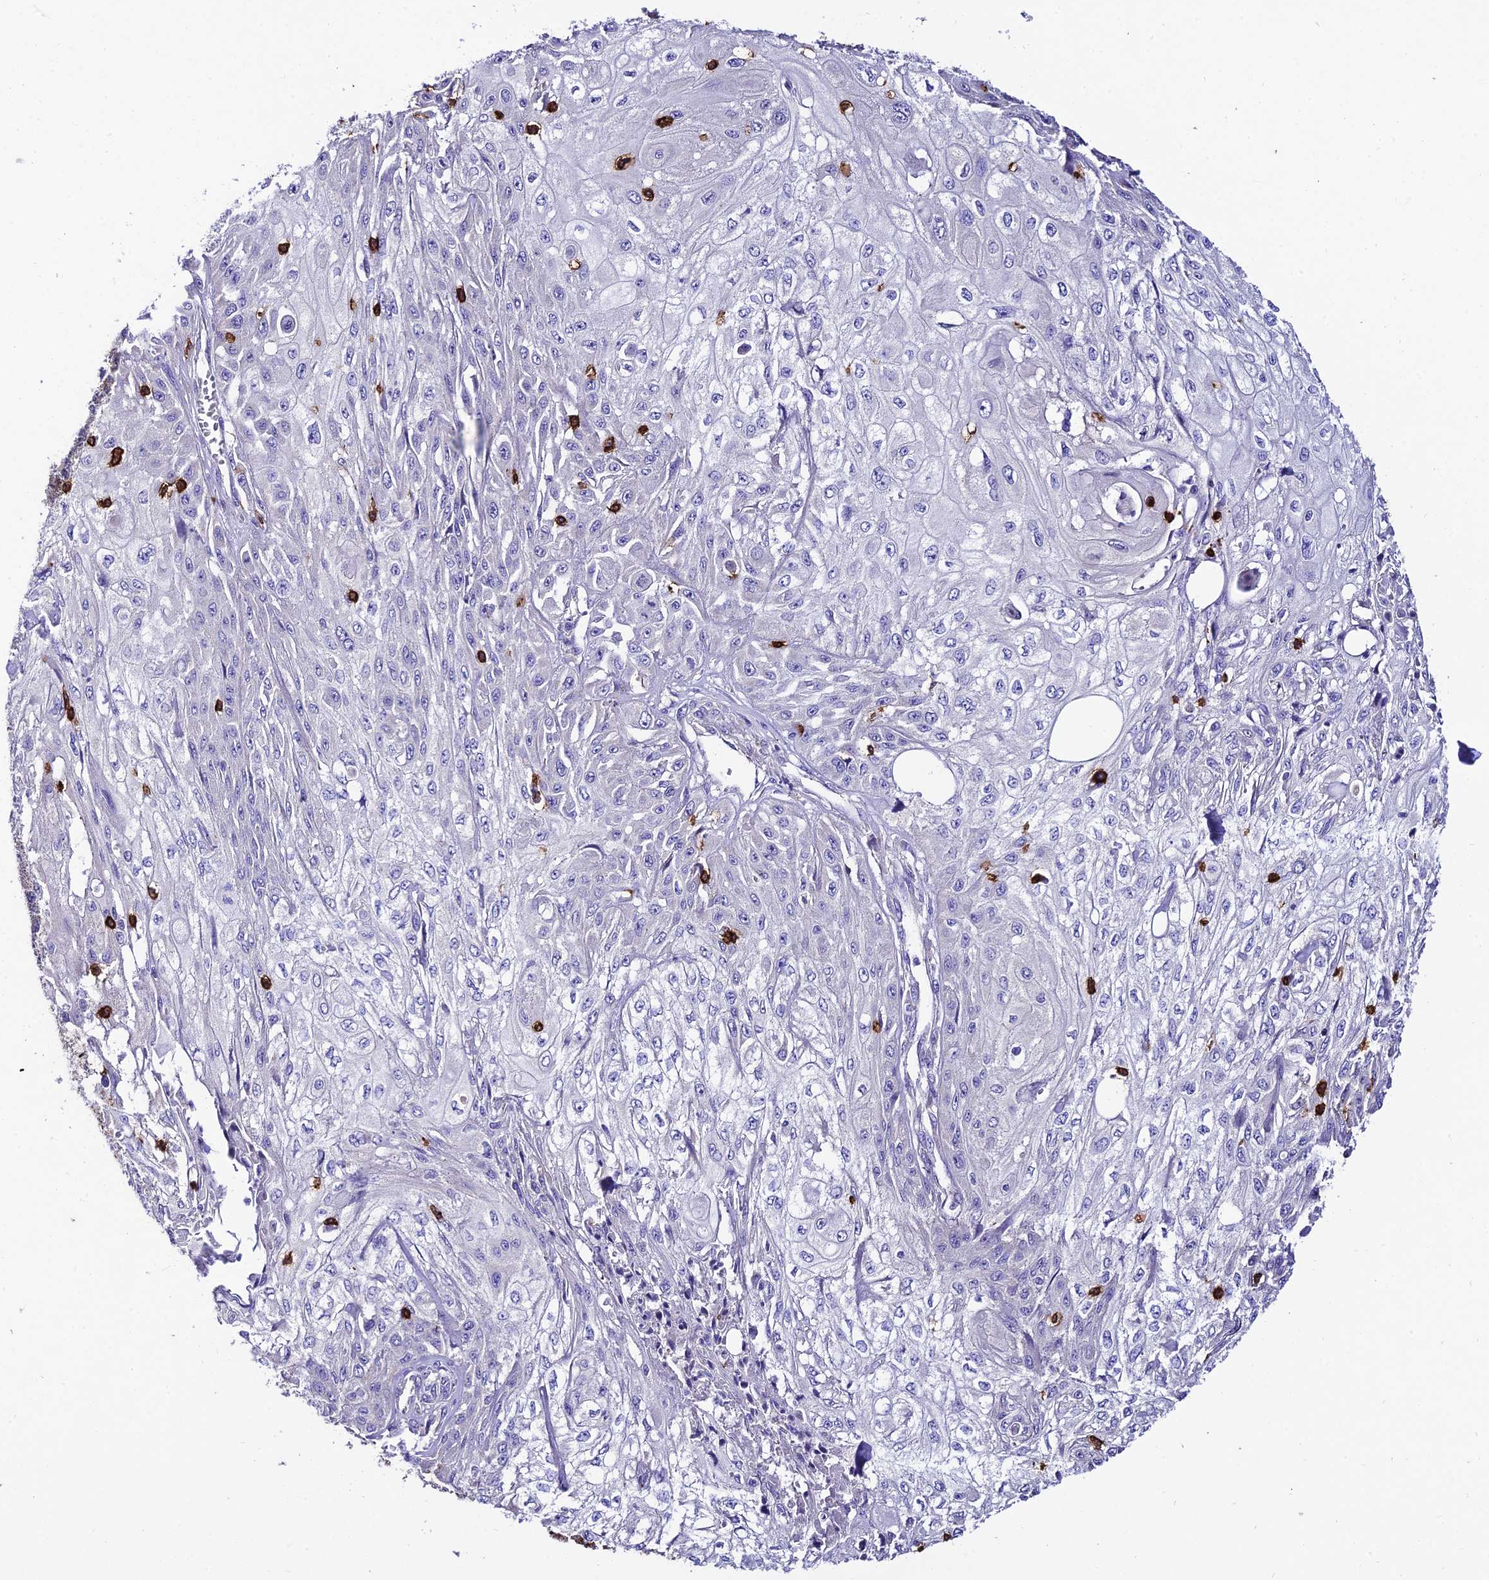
{"staining": {"intensity": "negative", "quantity": "none", "location": "none"}, "tissue": "skin cancer", "cell_type": "Tumor cells", "image_type": "cancer", "snomed": [{"axis": "morphology", "description": "Squamous cell carcinoma, NOS"}, {"axis": "morphology", "description": "Squamous cell carcinoma, metastatic, NOS"}, {"axis": "topography", "description": "Skin"}, {"axis": "topography", "description": "Lymph node"}], "caption": "Immunohistochemical staining of human skin metastatic squamous cell carcinoma demonstrates no significant staining in tumor cells.", "gene": "PTPRCAP", "patient": {"sex": "male", "age": 75}}